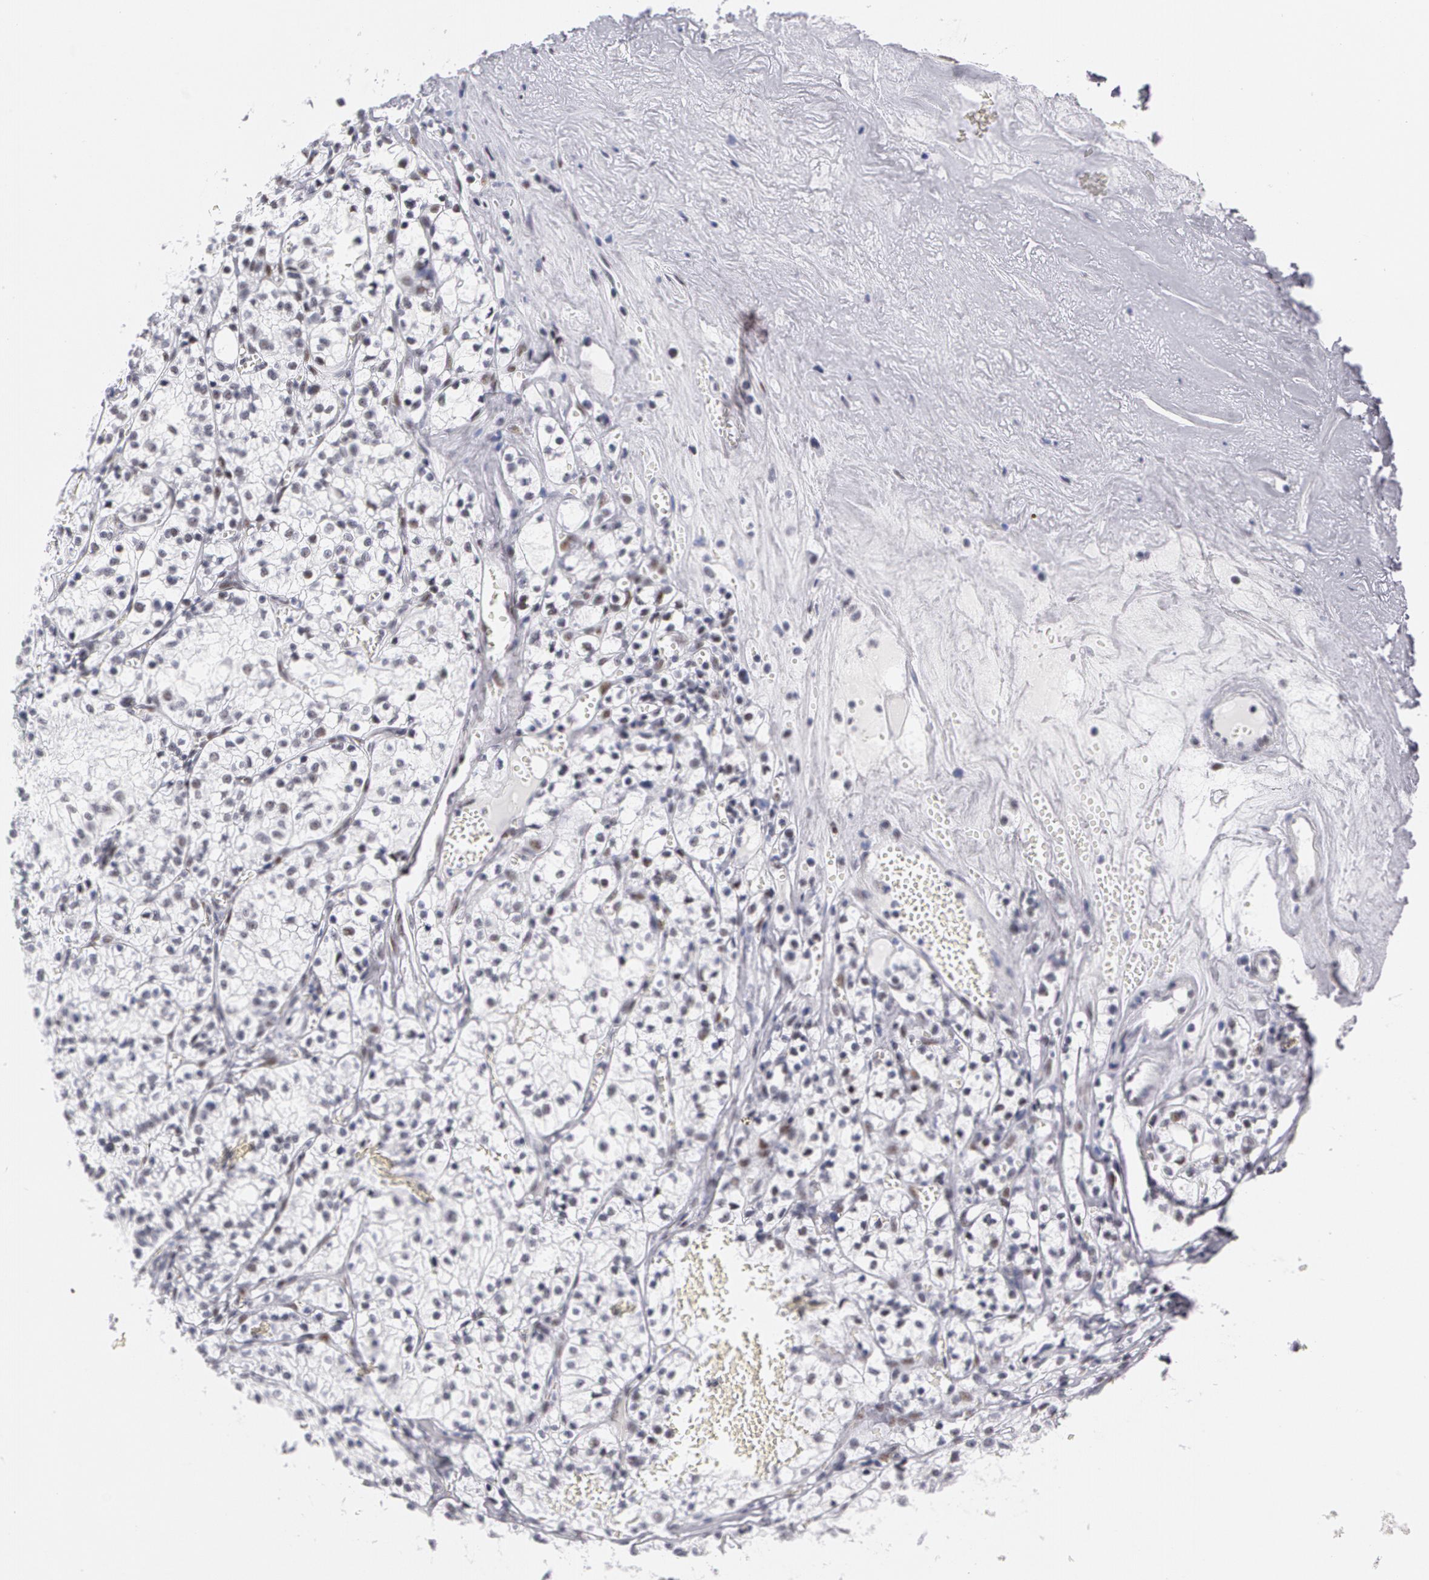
{"staining": {"intensity": "negative", "quantity": "none", "location": "none"}, "tissue": "renal cancer", "cell_type": "Tumor cells", "image_type": "cancer", "snomed": [{"axis": "morphology", "description": "Adenocarcinoma, NOS"}, {"axis": "topography", "description": "Kidney"}], "caption": "IHC histopathology image of neoplastic tissue: human renal cancer stained with DAB (3,3'-diaminobenzidine) shows no significant protein positivity in tumor cells. Nuclei are stained in blue.", "gene": "PNN", "patient": {"sex": "male", "age": 61}}